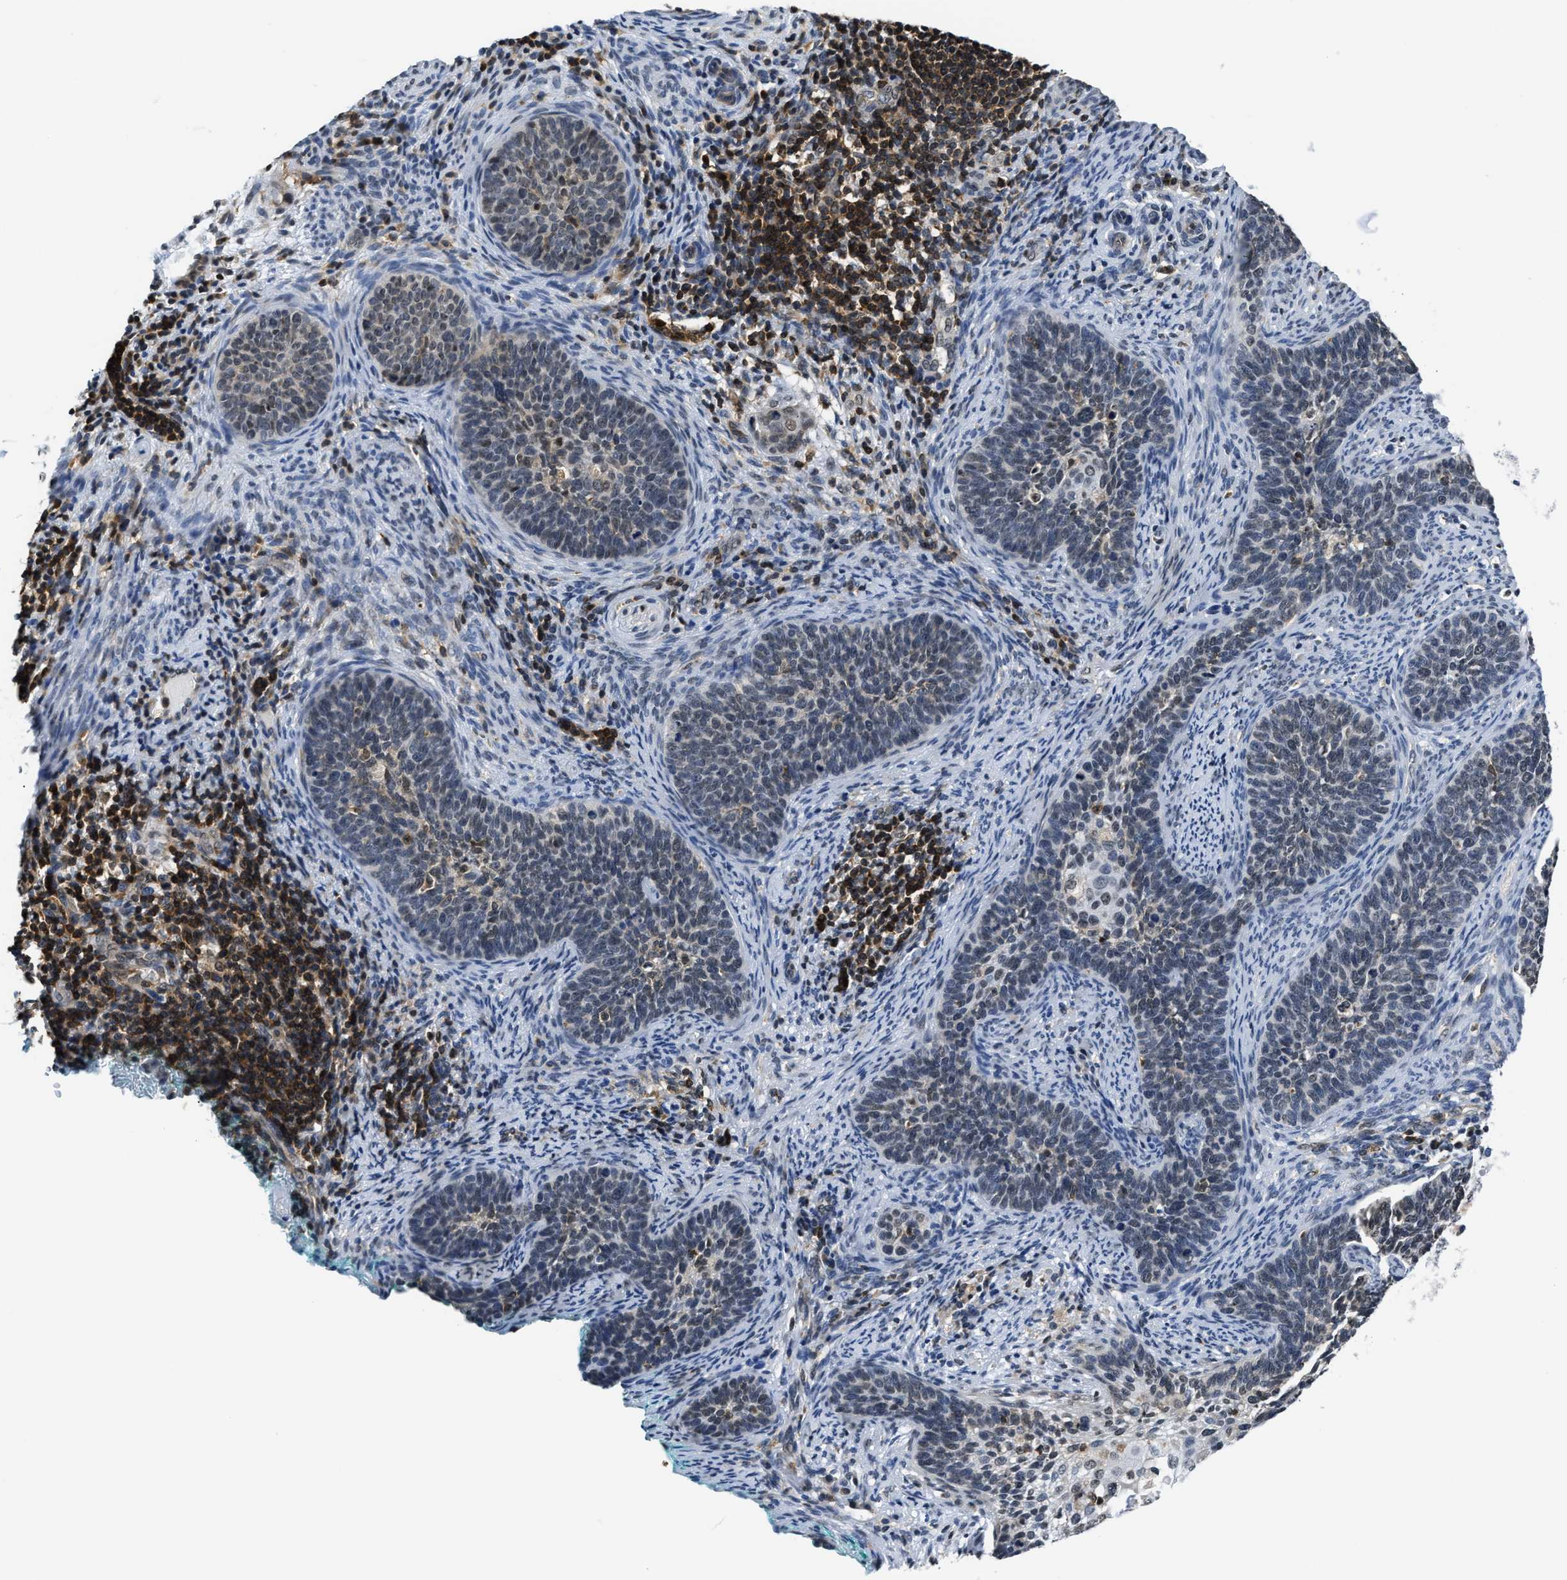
{"staining": {"intensity": "weak", "quantity": "<25%", "location": "nuclear"}, "tissue": "cervical cancer", "cell_type": "Tumor cells", "image_type": "cancer", "snomed": [{"axis": "morphology", "description": "Squamous cell carcinoma, NOS"}, {"axis": "topography", "description": "Cervix"}], "caption": "Human squamous cell carcinoma (cervical) stained for a protein using immunohistochemistry (IHC) demonstrates no expression in tumor cells.", "gene": "STK10", "patient": {"sex": "female", "age": 33}}